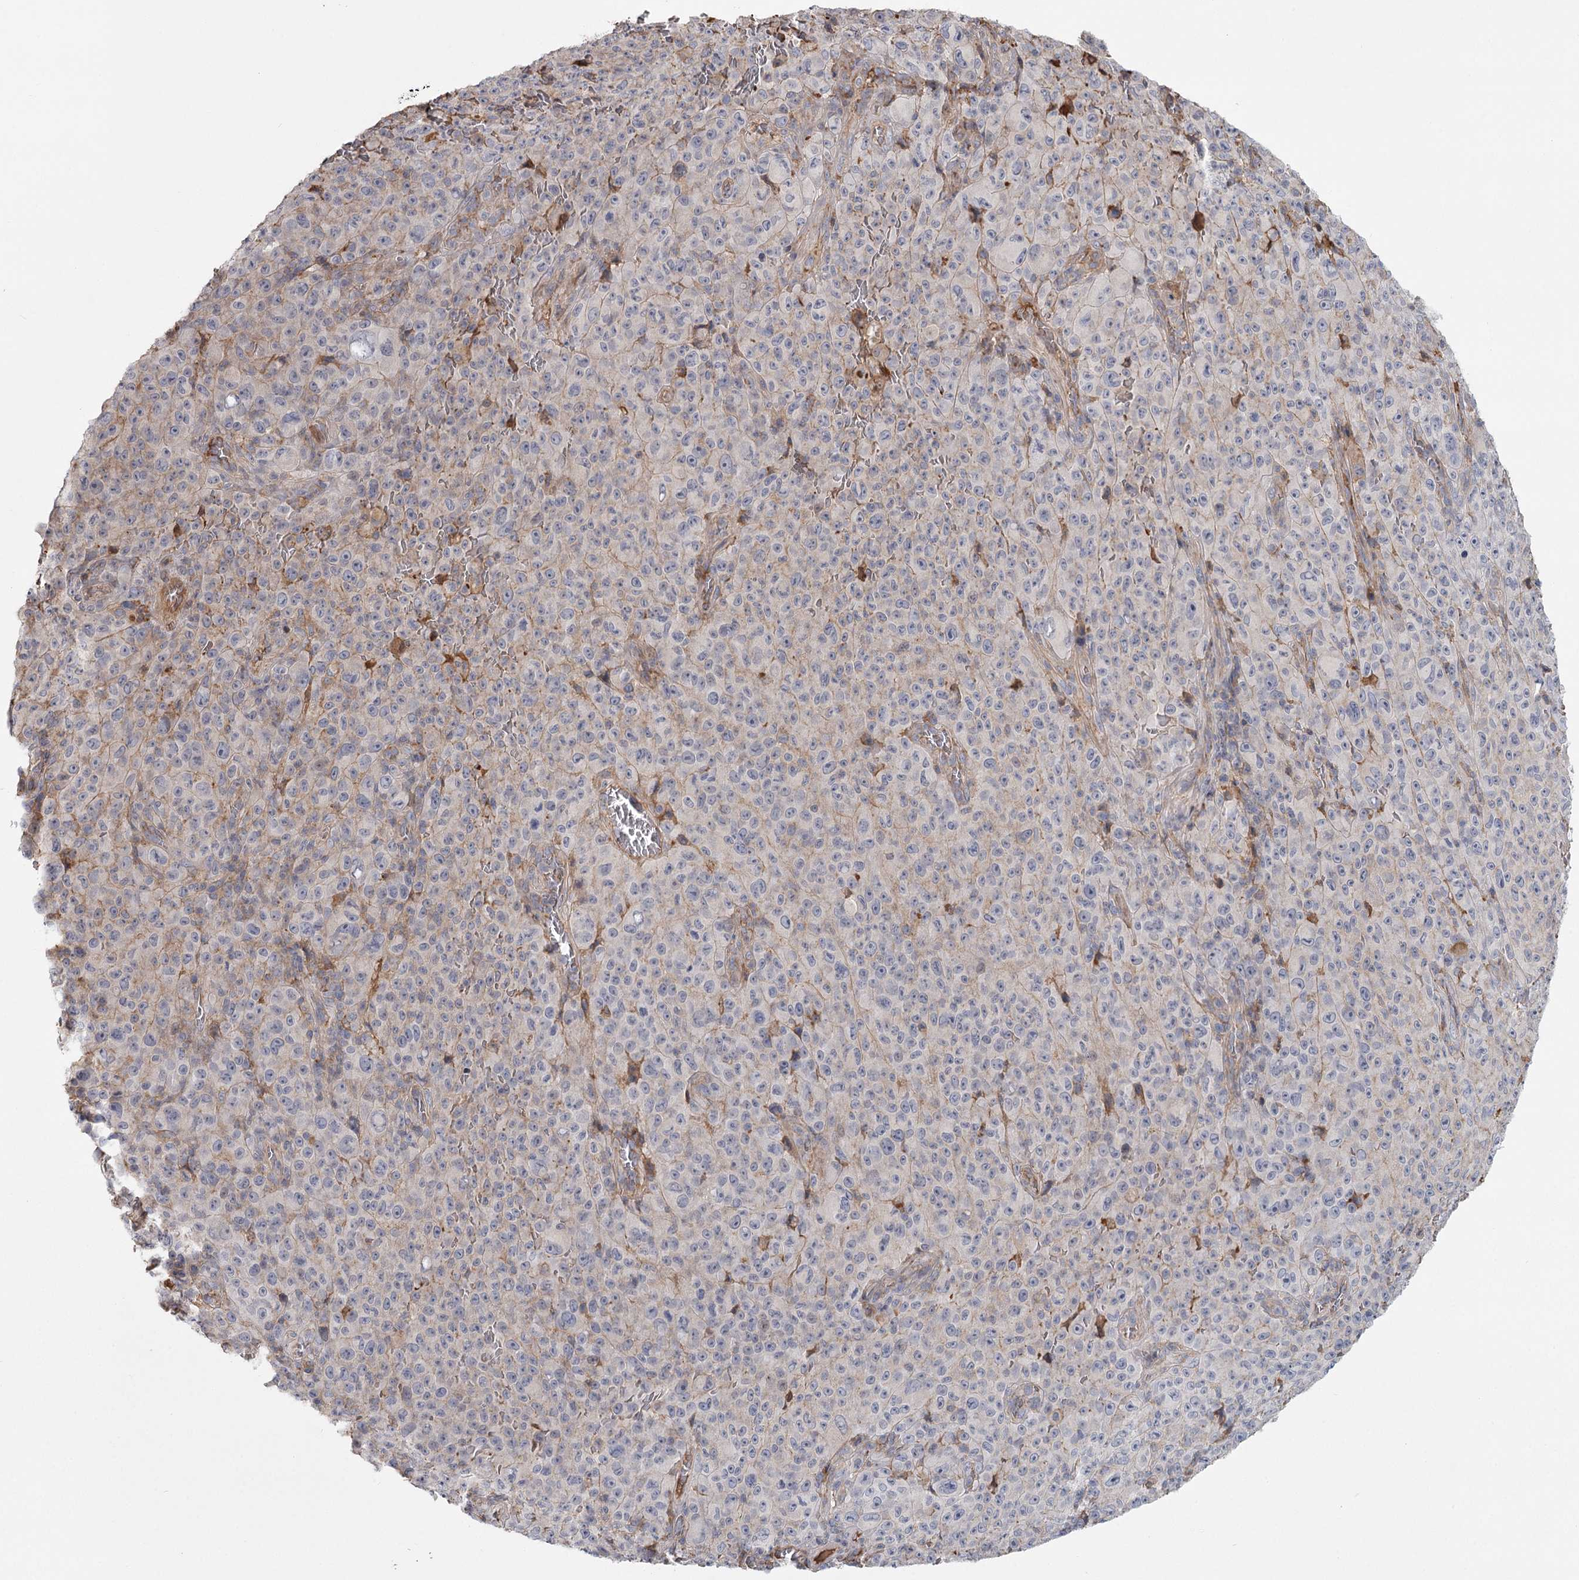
{"staining": {"intensity": "negative", "quantity": "none", "location": "none"}, "tissue": "melanoma", "cell_type": "Tumor cells", "image_type": "cancer", "snomed": [{"axis": "morphology", "description": "Malignant melanoma, NOS"}, {"axis": "topography", "description": "Skin"}], "caption": "This is an immunohistochemistry (IHC) image of human melanoma. There is no staining in tumor cells.", "gene": "DHRS9", "patient": {"sex": "female", "age": 82}}